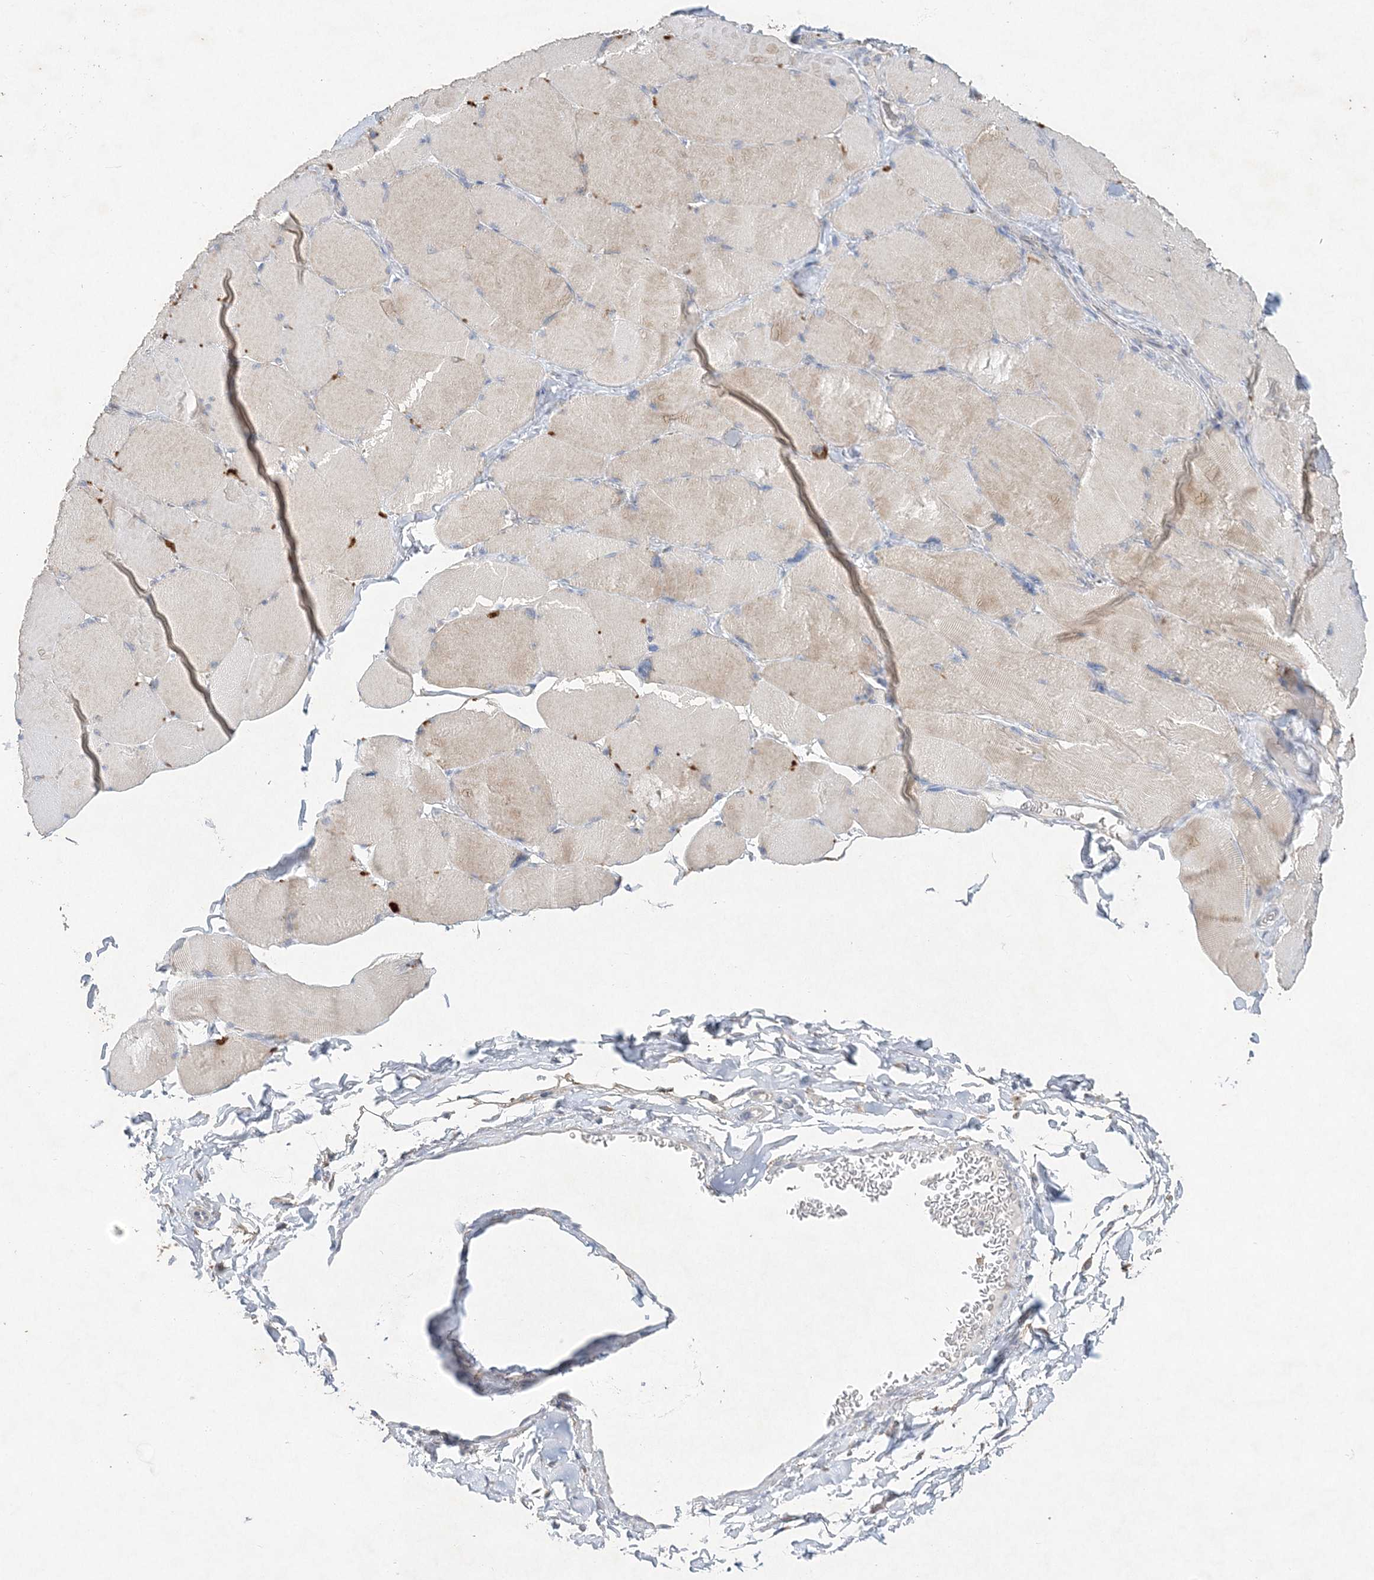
{"staining": {"intensity": "weak", "quantity": ">75%", "location": "cytoplasmic/membranous"}, "tissue": "skeletal muscle", "cell_type": "Myocytes", "image_type": "normal", "snomed": [{"axis": "morphology", "description": "Normal tissue, NOS"}, {"axis": "topography", "description": "Skin"}, {"axis": "topography", "description": "Skeletal muscle"}], "caption": "Unremarkable skeletal muscle was stained to show a protein in brown. There is low levels of weak cytoplasmic/membranous staining in approximately >75% of myocytes.", "gene": "MAT2B", "patient": {"sex": "male", "age": 83}}